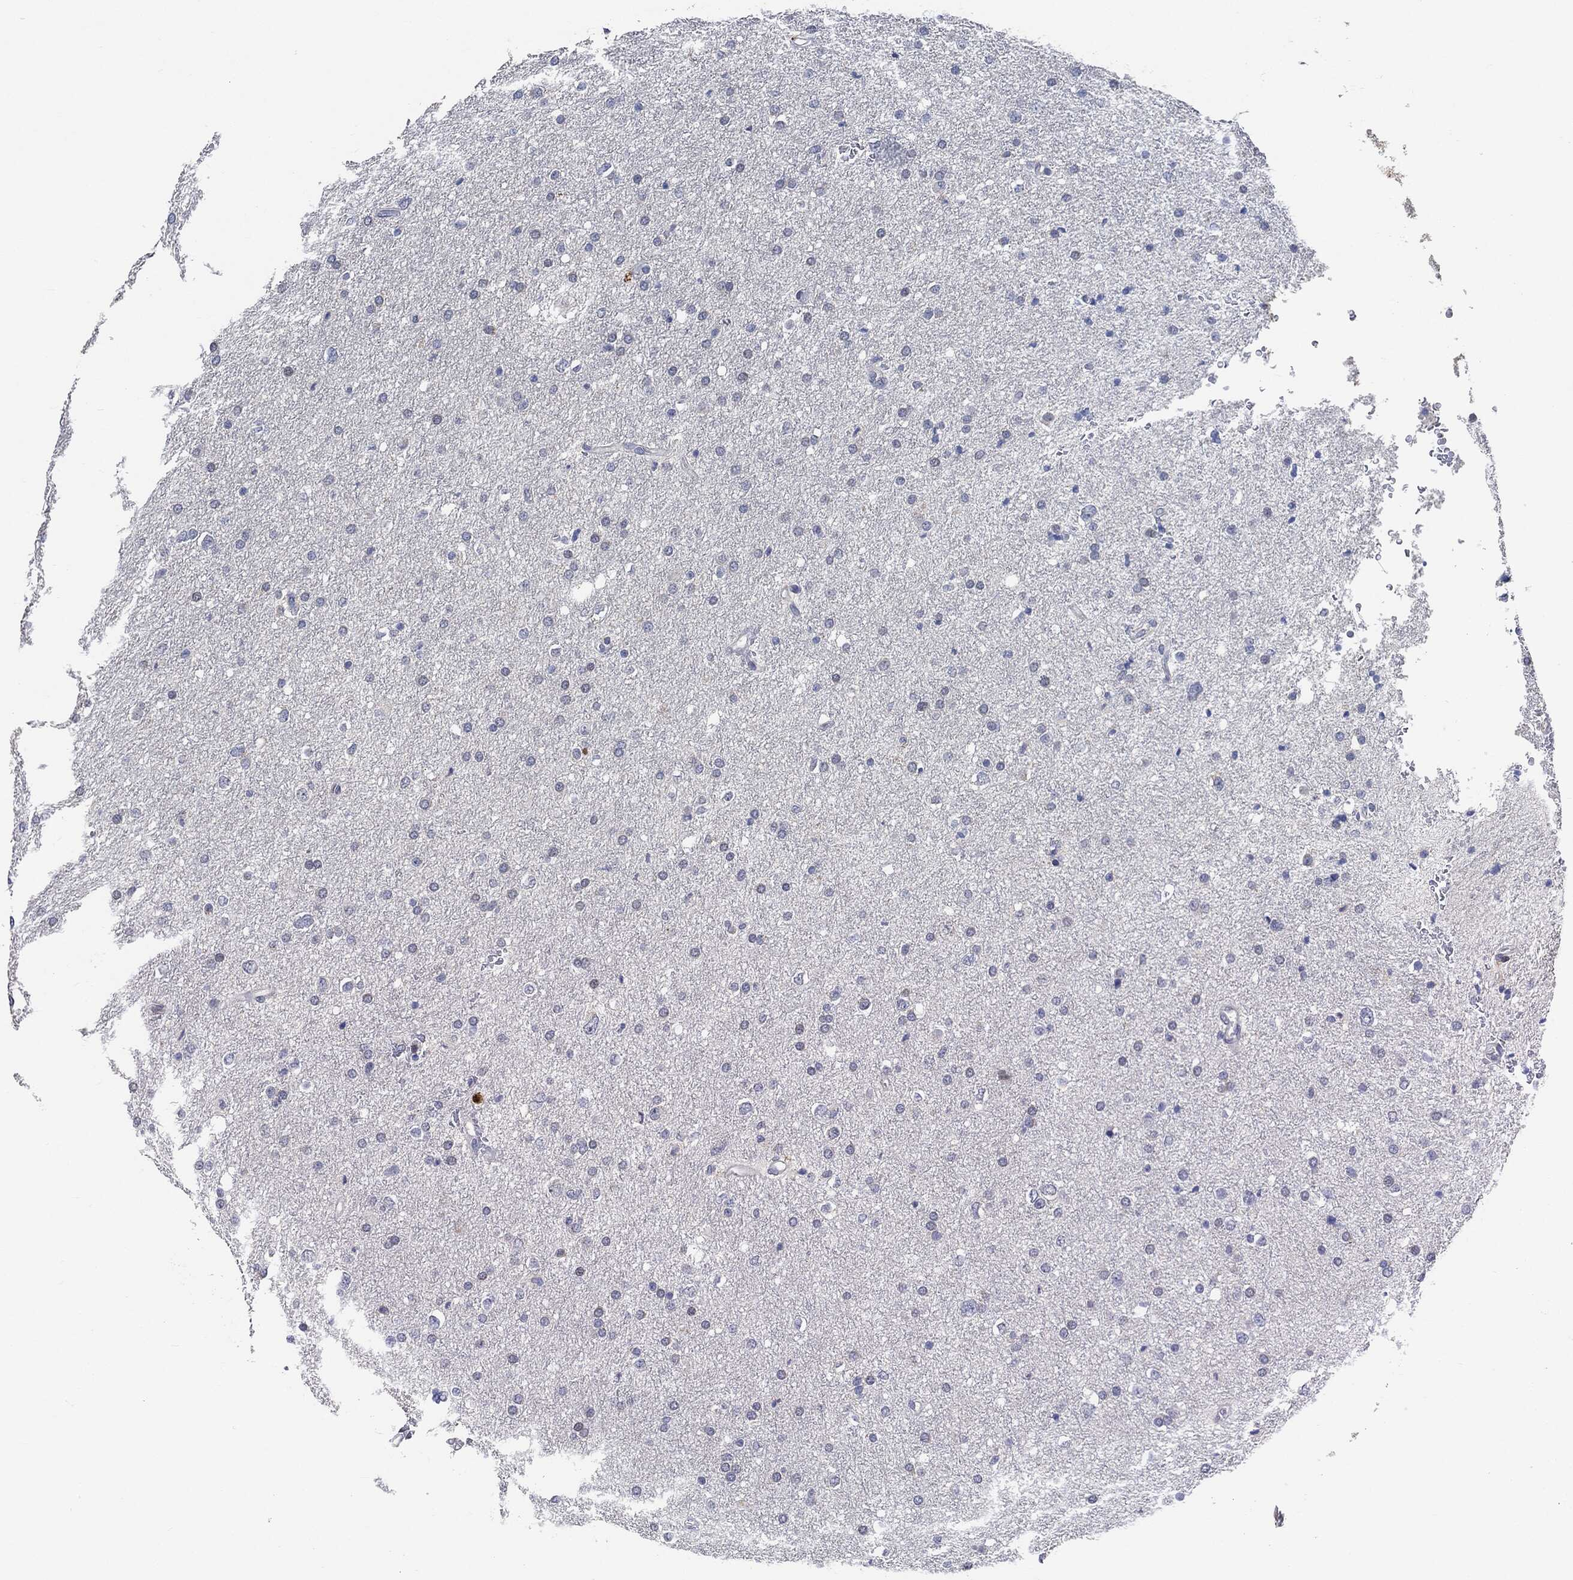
{"staining": {"intensity": "negative", "quantity": "none", "location": "none"}, "tissue": "glioma", "cell_type": "Tumor cells", "image_type": "cancer", "snomed": [{"axis": "morphology", "description": "Glioma, malignant, Low grade"}, {"axis": "topography", "description": "Brain"}], "caption": "IHC histopathology image of glioma stained for a protein (brown), which displays no positivity in tumor cells. (DAB IHC visualized using brightfield microscopy, high magnification).", "gene": "VSIG4", "patient": {"sex": "female", "age": 37}}